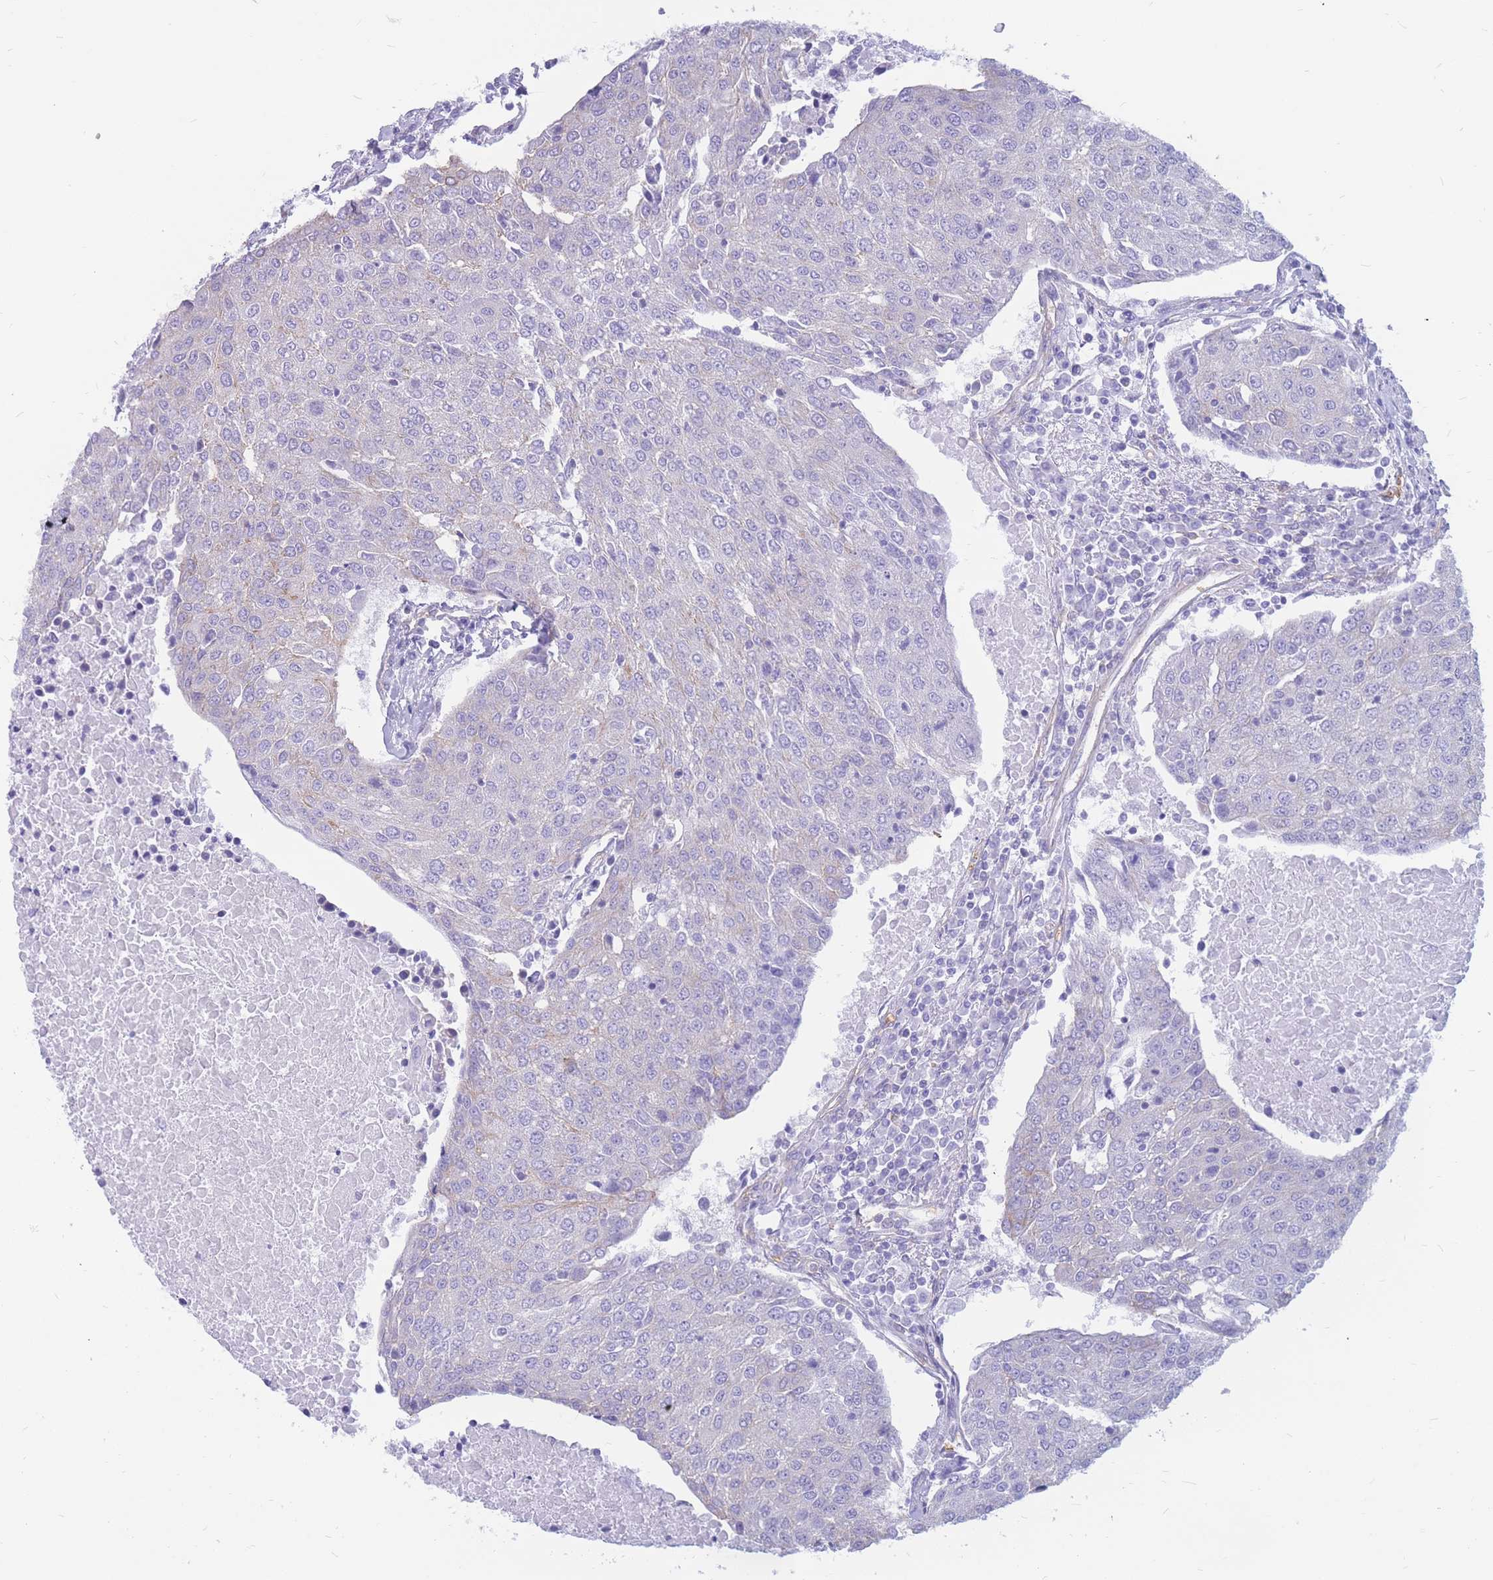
{"staining": {"intensity": "negative", "quantity": "none", "location": "none"}, "tissue": "urothelial cancer", "cell_type": "Tumor cells", "image_type": "cancer", "snomed": [{"axis": "morphology", "description": "Urothelial carcinoma, High grade"}, {"axis": "topography", "description": "Urinary bladder"}], "caption": "This is an IHC image of urothelial cancer. There is no staining in tumor cells.", "gene": "ADD2", "patient": {"sex": "female", "age": 85}}